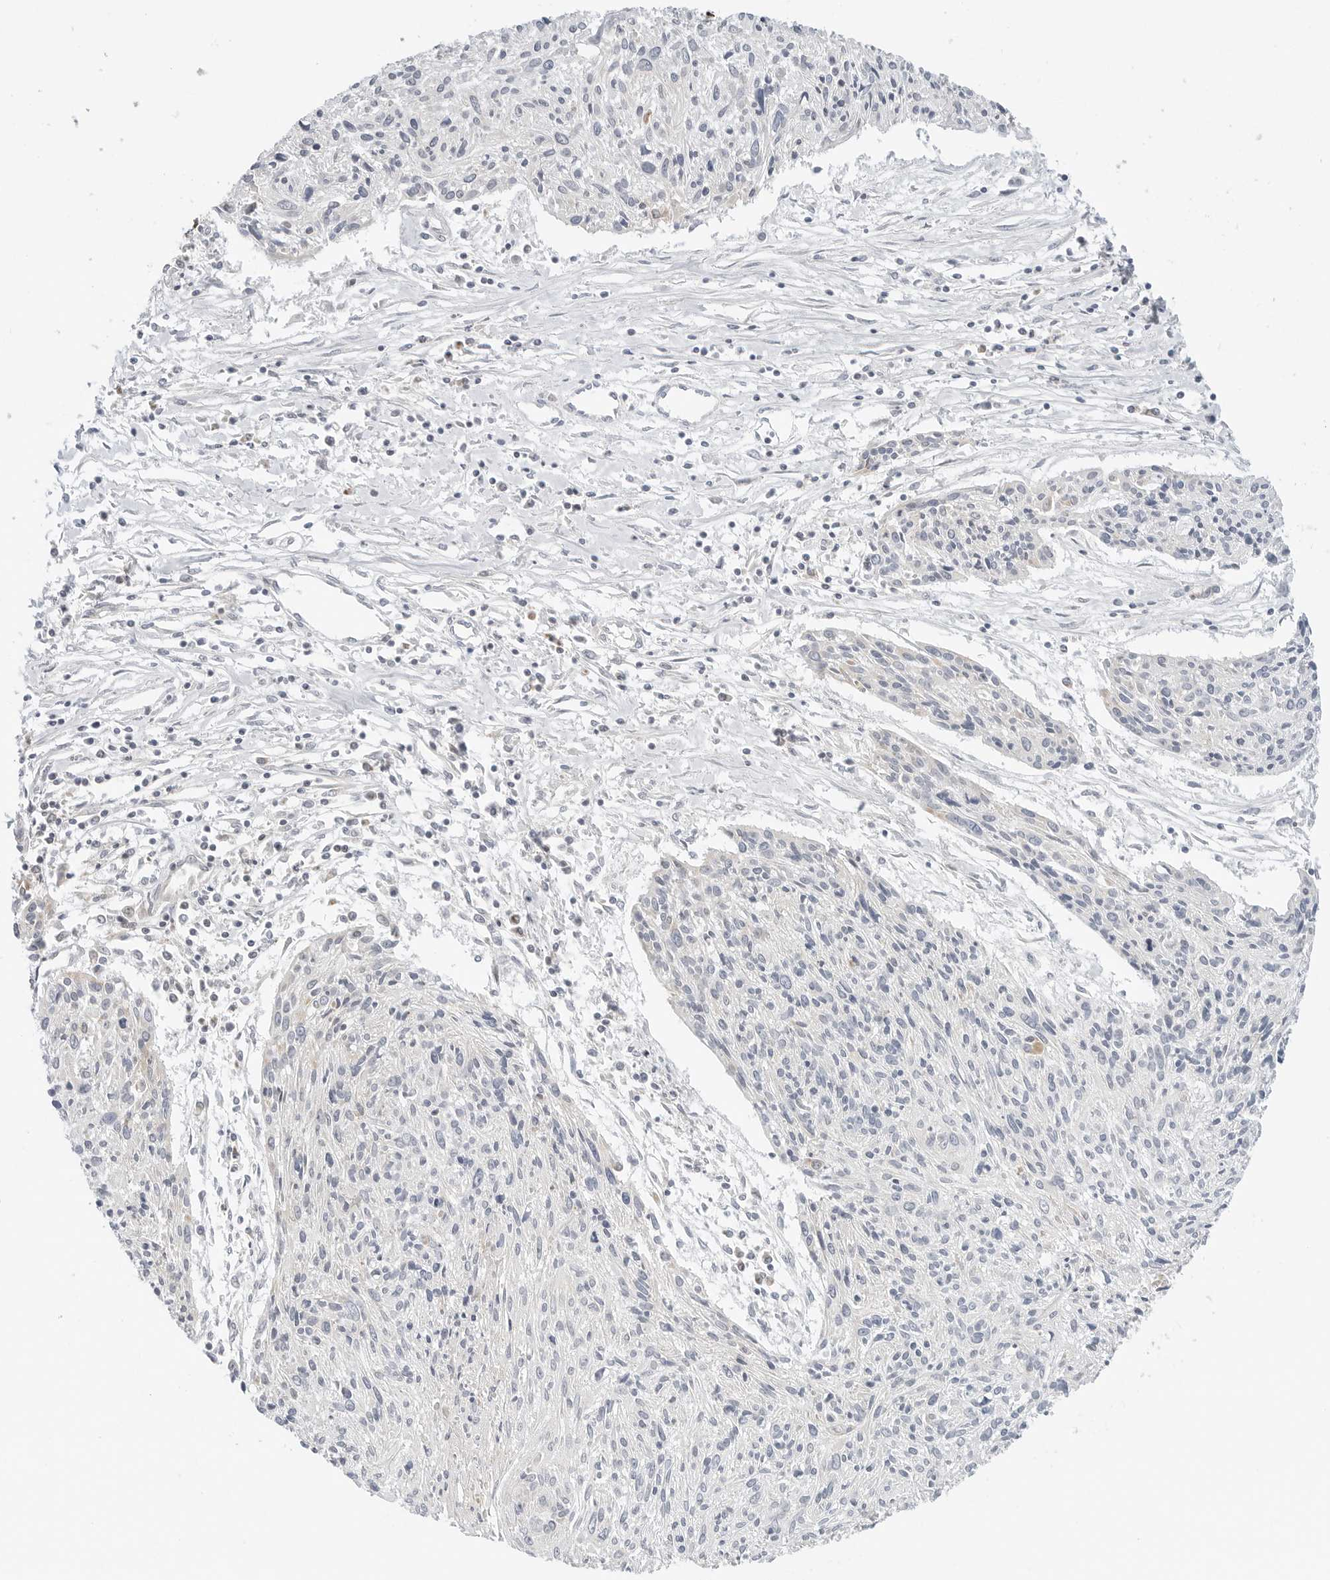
{"staining": {"intensity": "negative", "quantity": "none", "location": "none"}, "tissue": "cervical cancer", "cell_type": "Tumor cells", "image_type": "cancer", "snomed": [{"axis": "morphology", "description": "Squamous cell carcinoma, NOS"}, {"axis": "topography", "description": "Cervix"}], "caption": "High magnification brightfield microscopy of cervical squamous cell carcinoma stained with DAB (brown) and counterstained with hematoxylin (blue): tumor cells show no significant staining.", "gene": "DYRK4", "patient": {"sex": "female", "age": 51}}